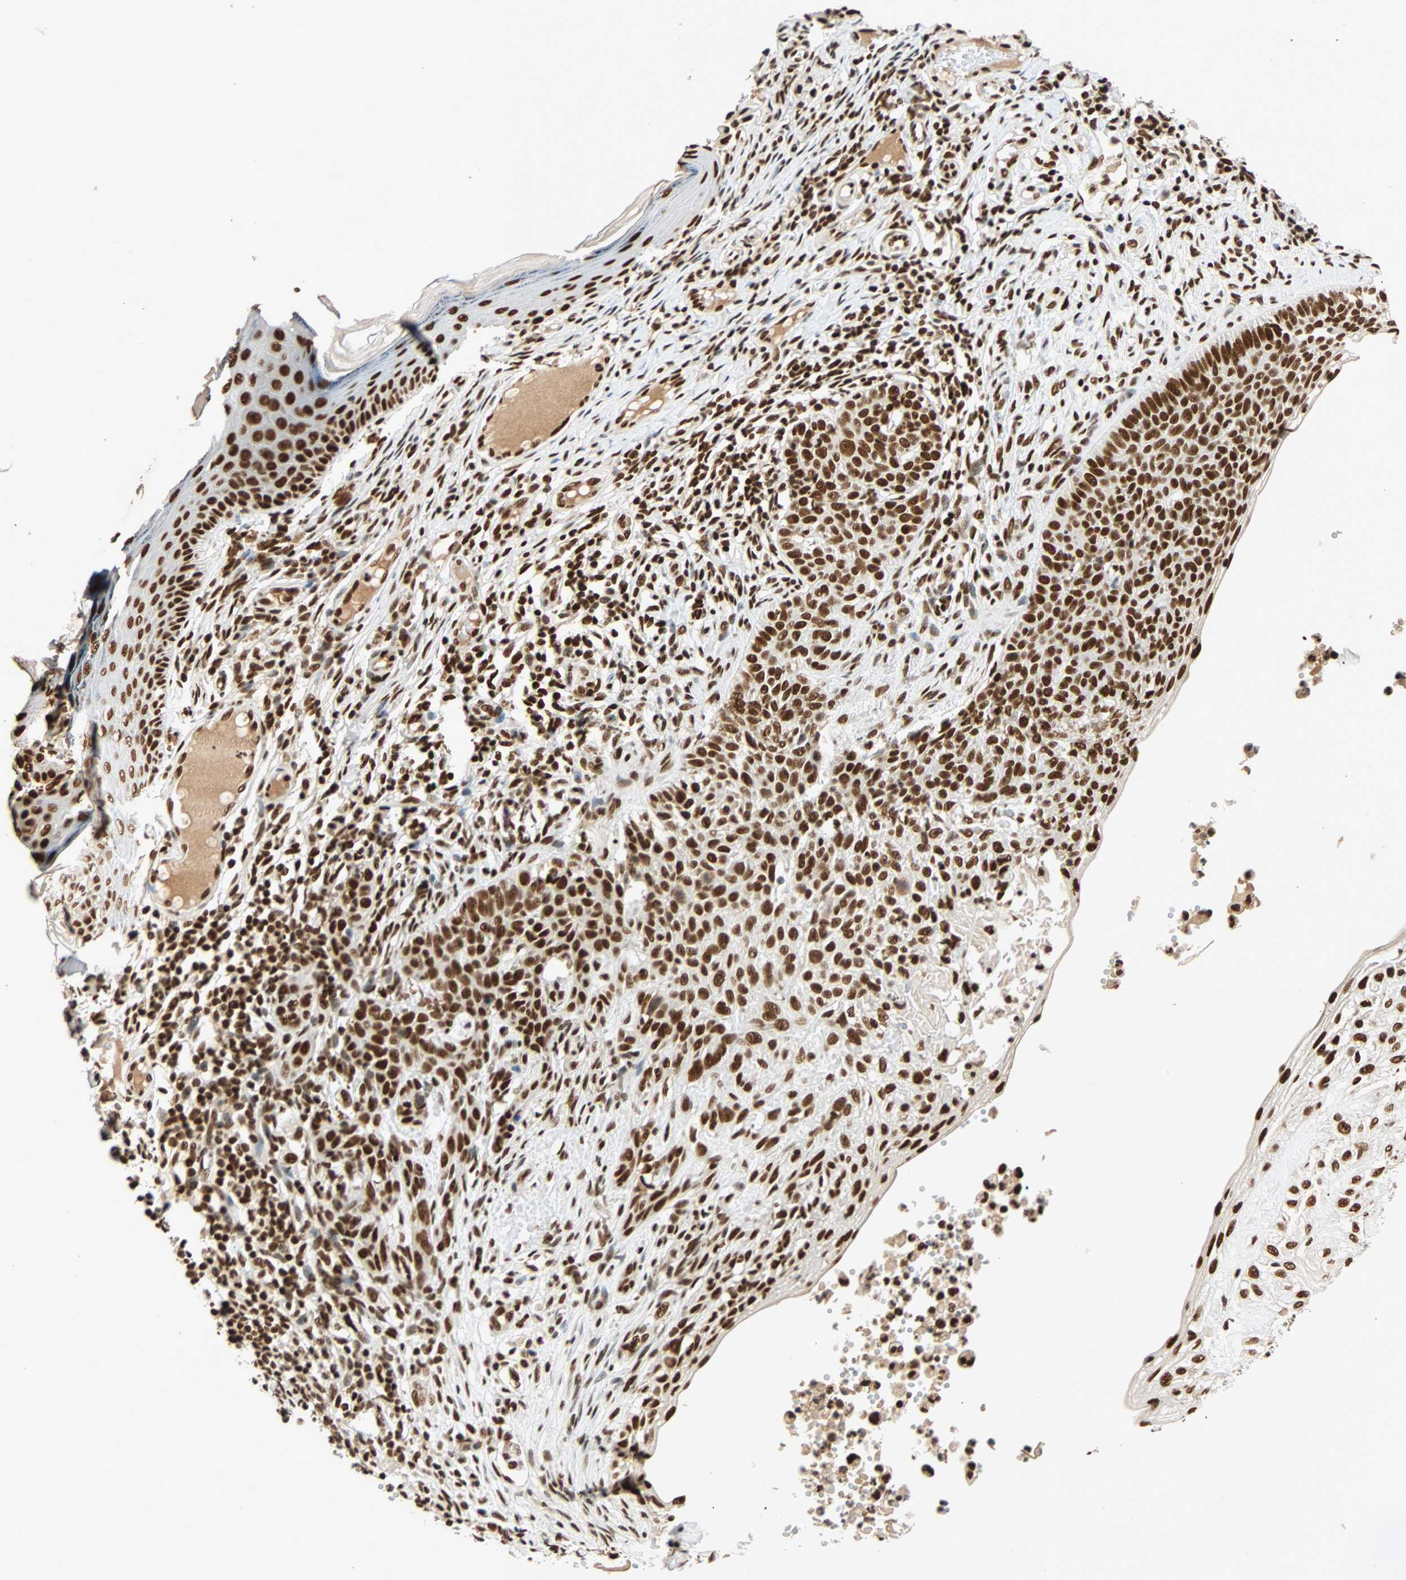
{"staining": {"intensity": "strong", "quantity": ">75%", "location": "nuclear"}, "tissue": "skin cancer", "cell_type": "Tumor cells", "image_type": "cancer", "snomed": [{"axis": "morphology", "description": "Normal tissue, NOS"}, {"axis": "morphology", "description": "Basal cell carcinoma"}, {"axis": "topography", "description": "Skin"}], "caption": "Immunohistochemical staining of human skin cancer displays high levels of strong nuclear positivity in about >75% of tumor cells. (DAB (3,3'-diaminobenzidine) = brown stain, brightfield microscopy at high magnification).", "gene": "CDK12", "patient": {"sex": "male", "age": 87}}